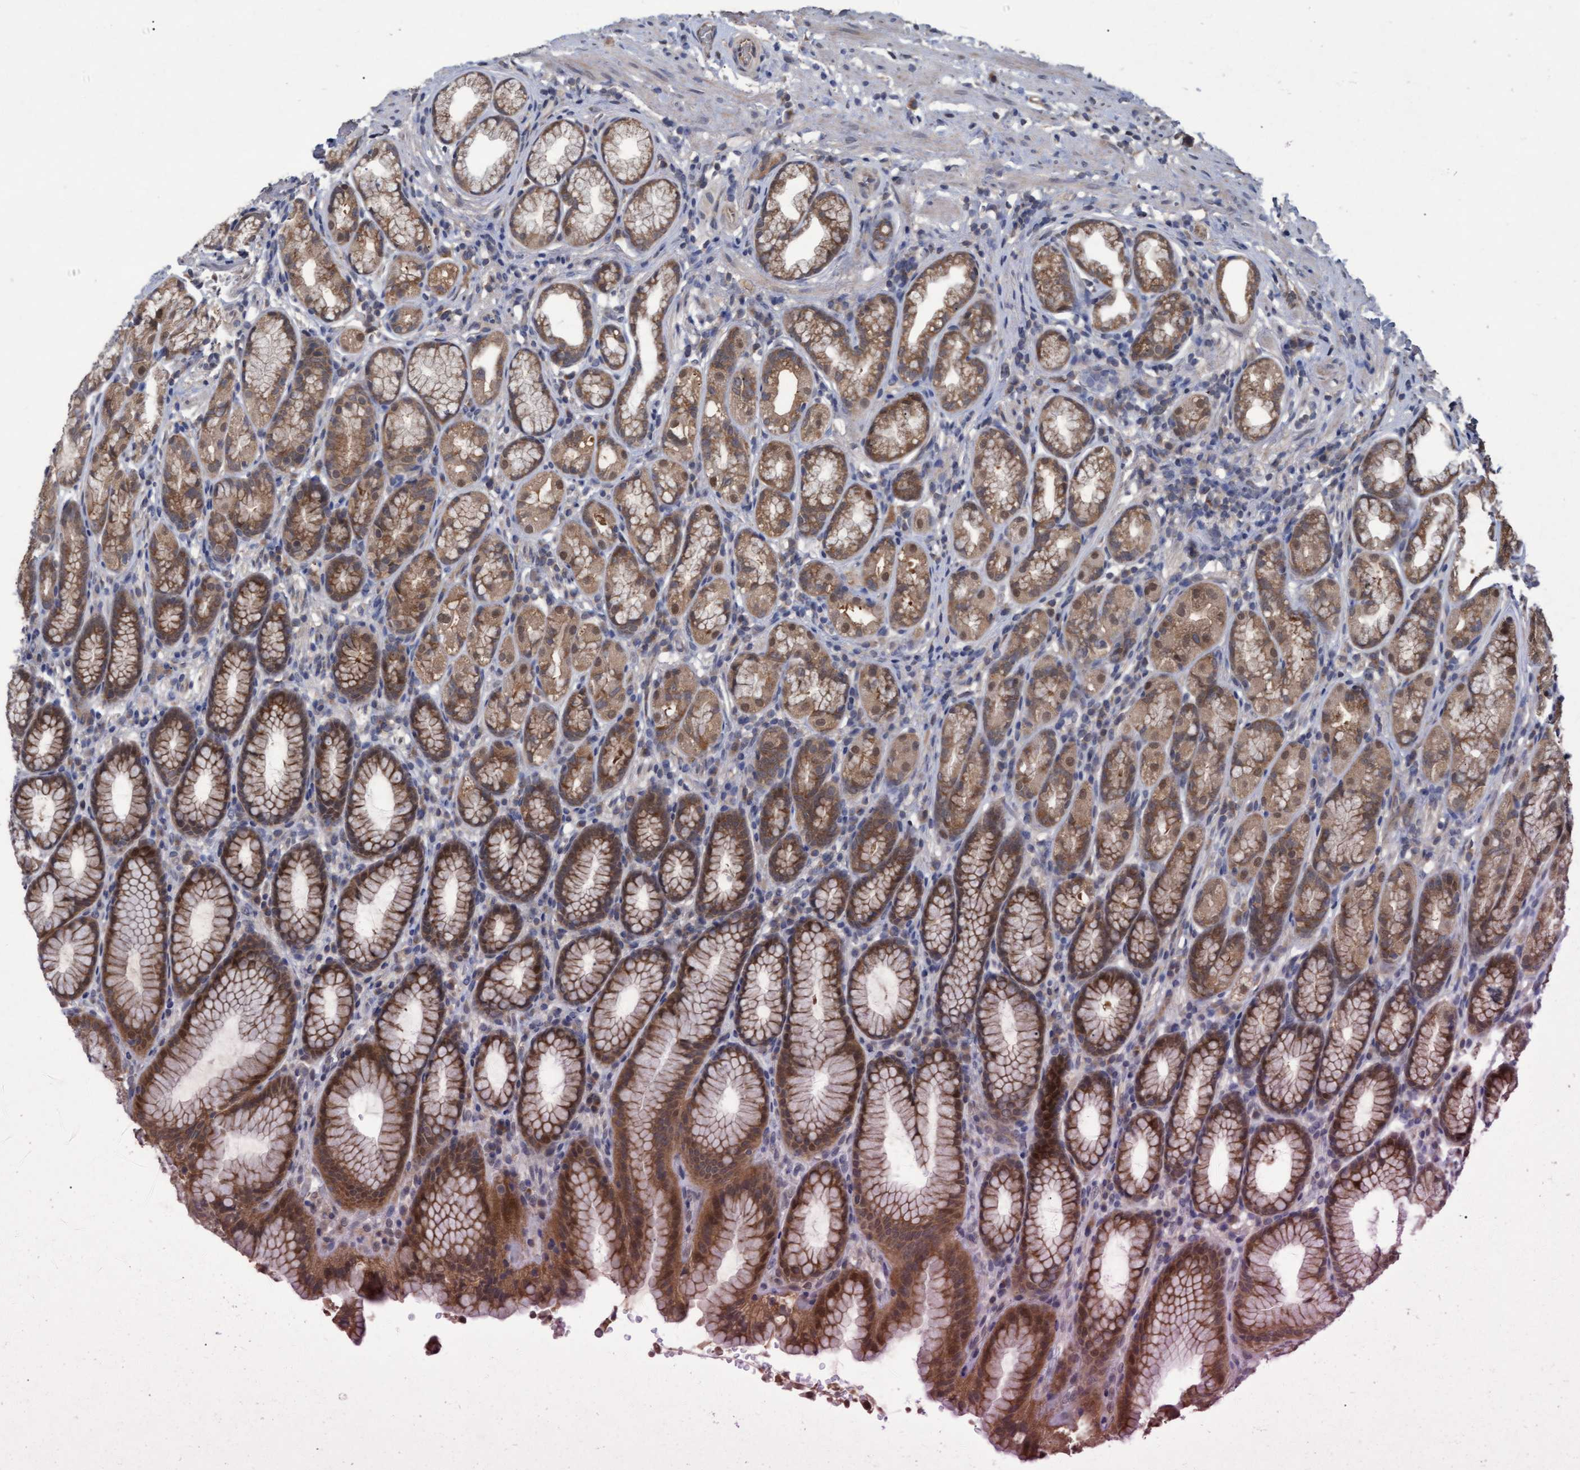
{"staining": {"intensity": "moderate", "quantity": ">75%", "location": "cytoplasmic/membranous,nuclear"}, "tissue": "stomach", "cell_type": "Glandular cells", "image_type": "normal", "snomed": [{"axis": "morphology", "description": "Normal tissue, NOS"}, {"axis": "topography", "description": "Stomach"}], "caption": "Immunohistochemistry micrograph of unremarkable stomach: stomach stained using immunohistochemistry displays medium levels of moderate protein expression localized specifically in the cytoplasmic/membranous,nuclear of glandular cells, appearing as a cytoplasmic/membranous,nuclear brown color.", "gene": "PSMB6", "patient": {"sex": "male", "age": 42}}